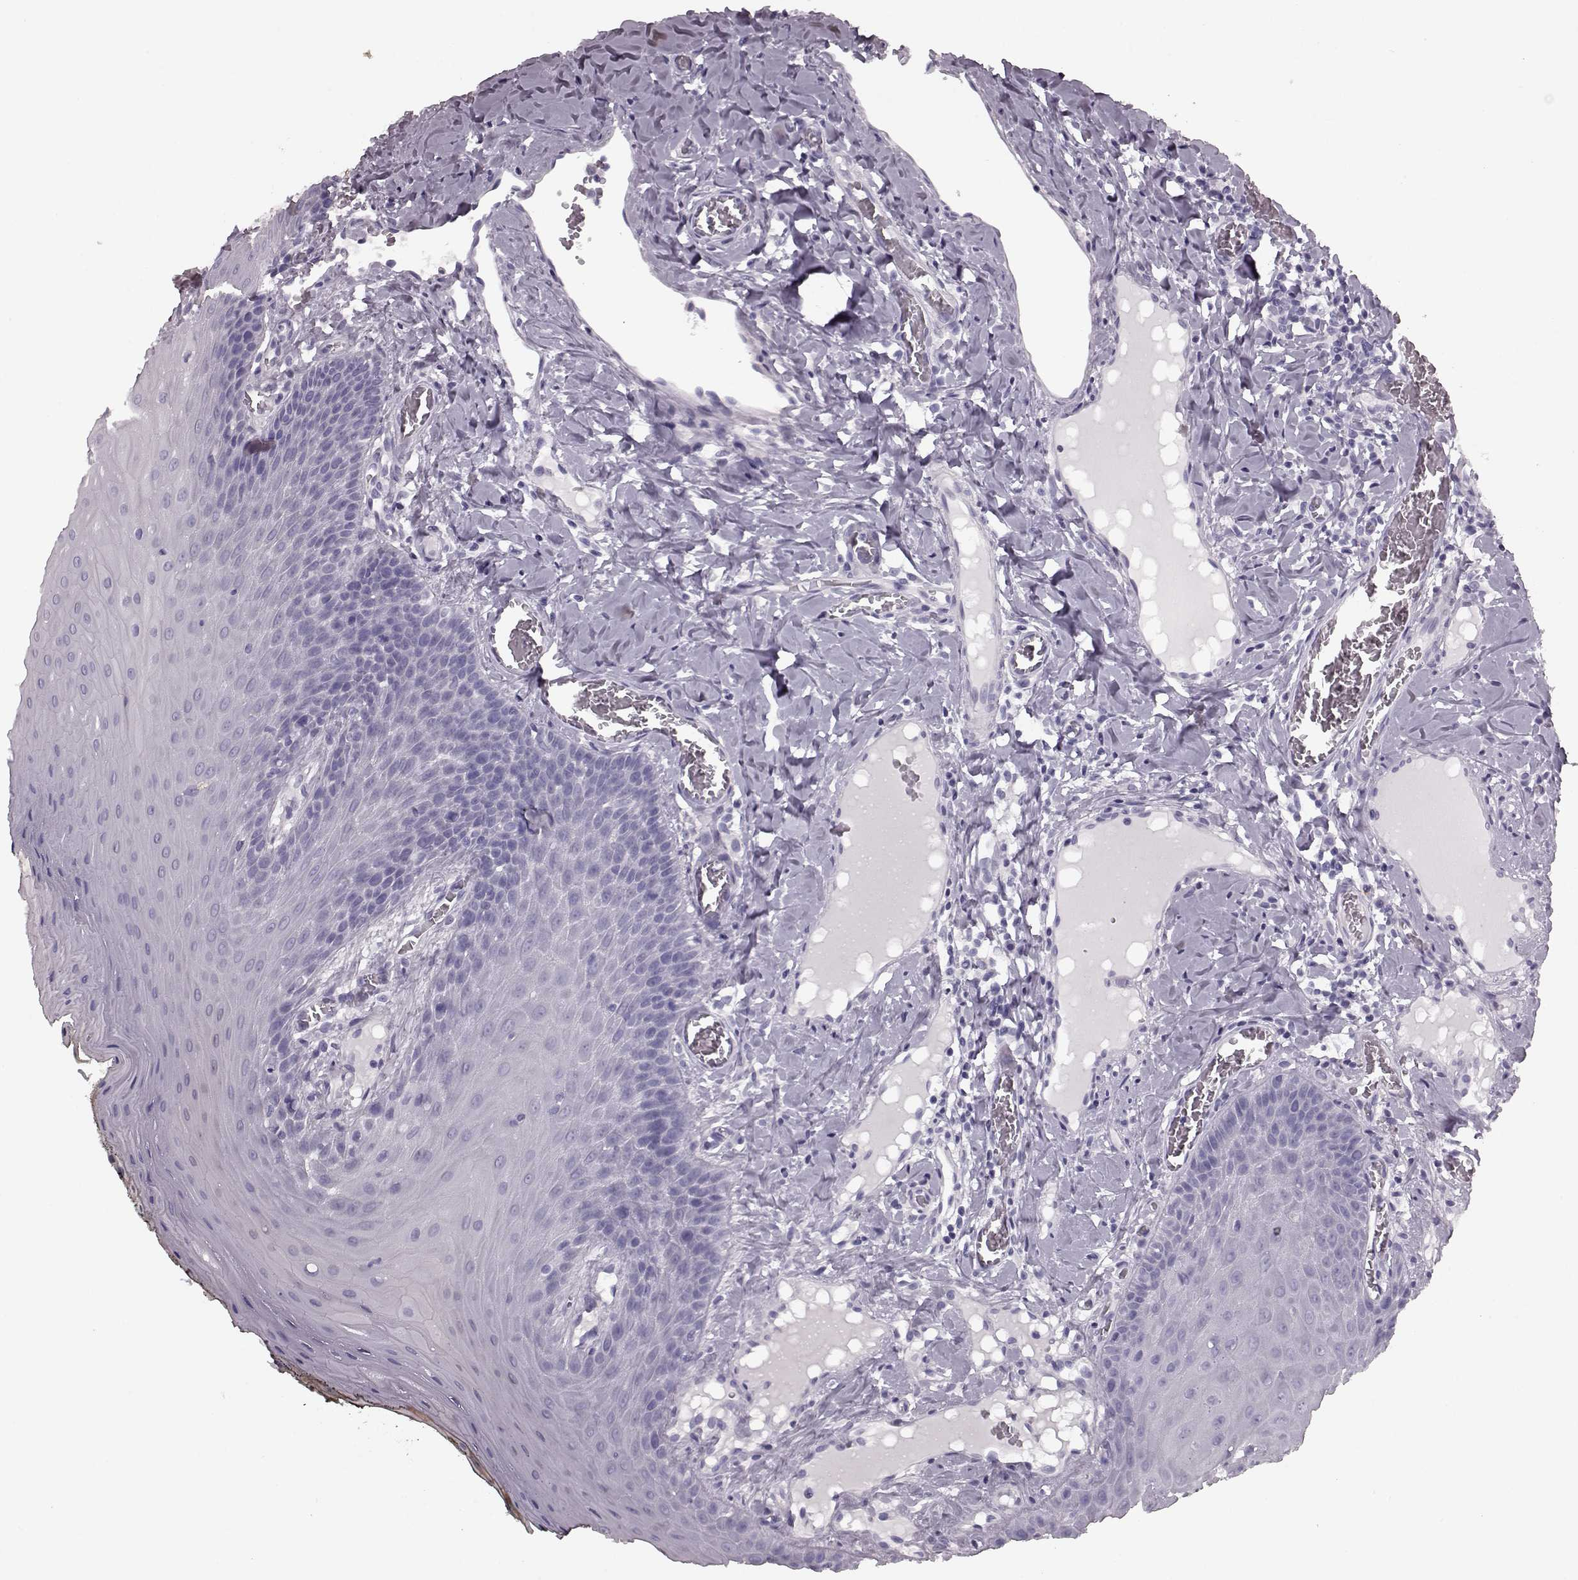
{"staining": {"intensity": "negative", "quantity": "none", "location": "none"}, "tissue": "oral mucosa", "cell_type": "Squamous epithelial cells", "image_type": "normal", "snomed": [{"axis": "morphology", "description": "Normal tissue, NOS"}, {"axis": "topography", "description": "Oral tissue"}], "caption": "Immunohistochemistry (IHC) of benign oral mucosa demonstrates no positivity in squamous epithelial cells.", "gene": "CST7", "patient": {"sex": "male", "age": 9}}